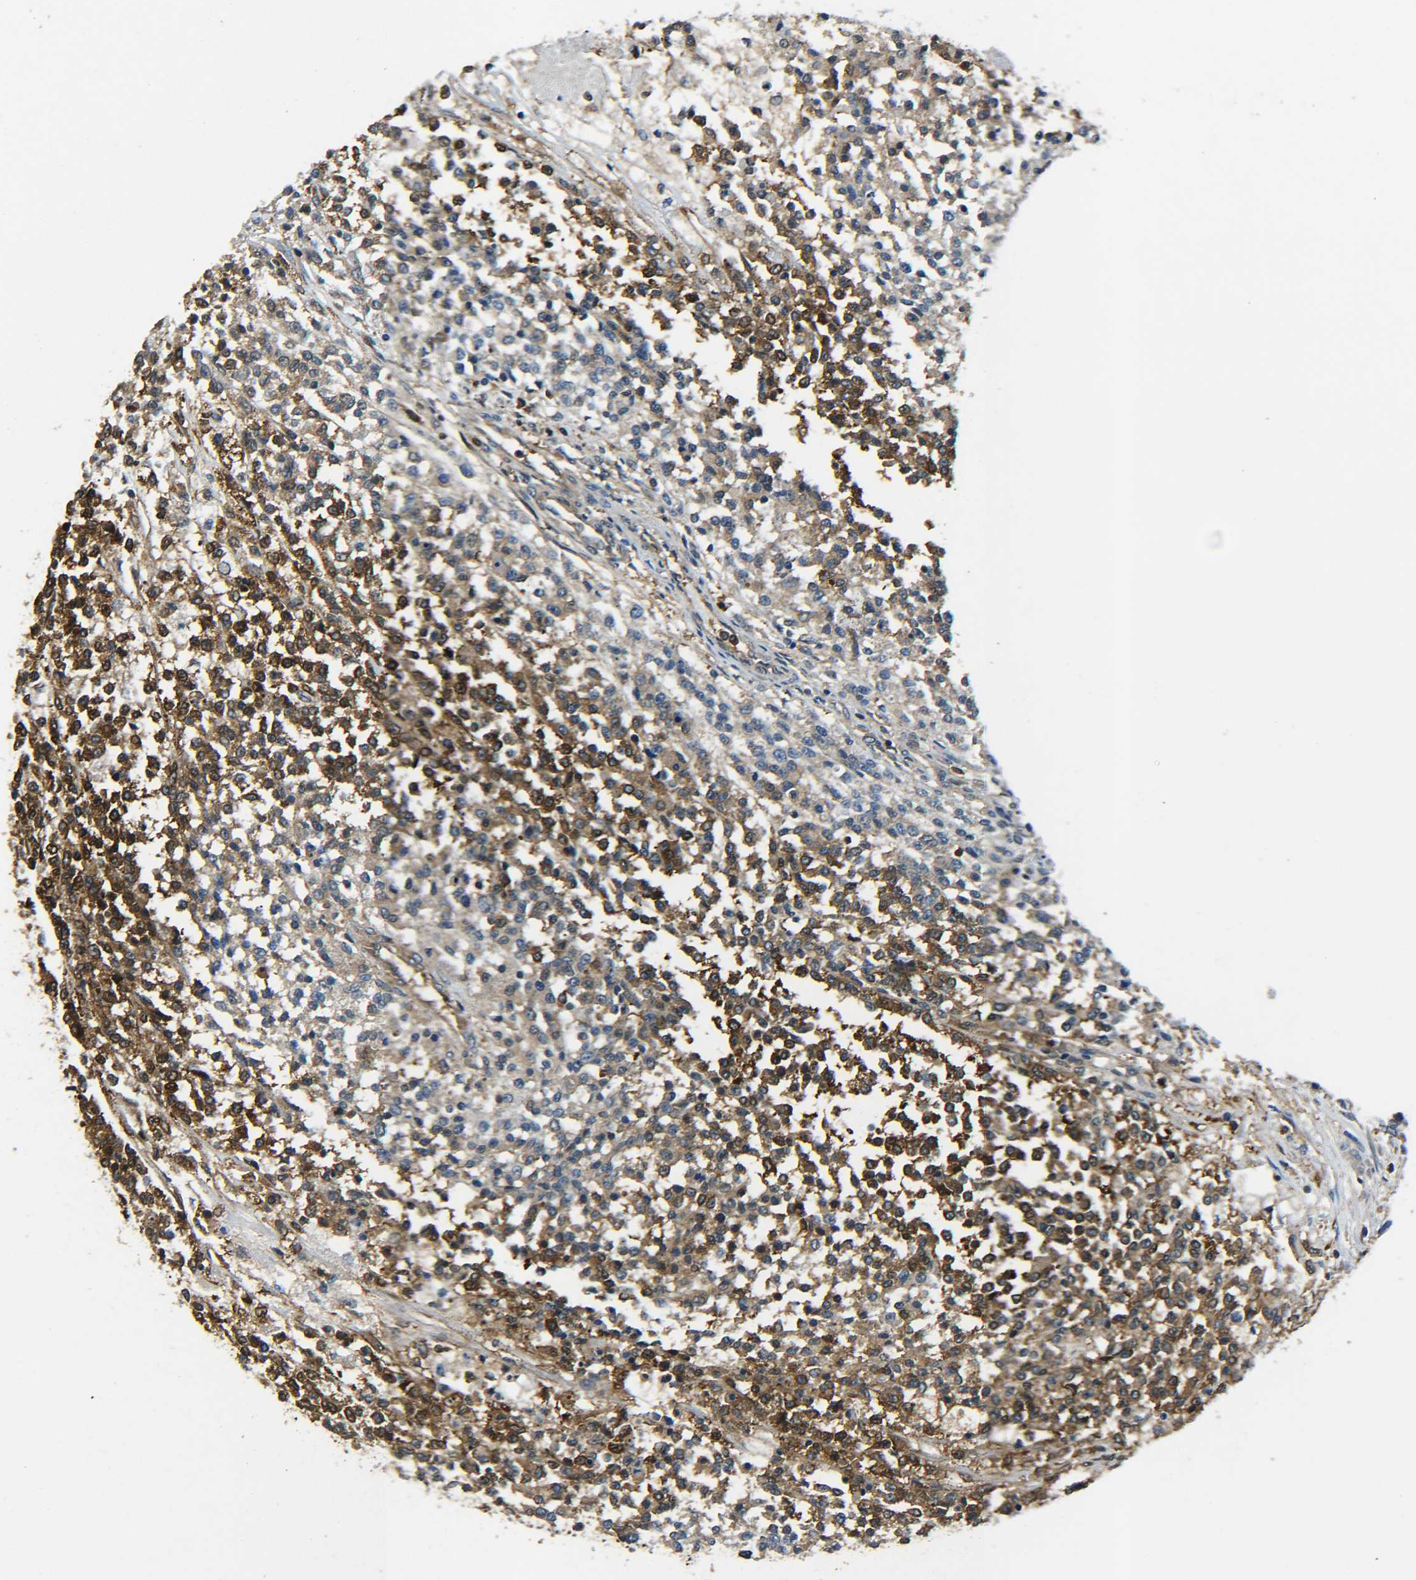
{"staining": {"intensity": "strong", "quantity": "25%-75%", "location": "cytoplasmic/membranous"}, "tissue": "testis cancer", "cell_type": "Tumor cells", "image_type": "cancer", "snomed": [{"axis": "morphology", "description": "Seminoma, NOS"}, {"axis": "topography", "description": "Testis"}], "caption": "Immunohistochemistry of human testis cancer (seminoma) displays high levels of strong cytoplasmic/membranous positivity in approximately 25%-75% of tumor cells.", "gene": "PREB", "patient": {"sex": "male", "age": 59}}